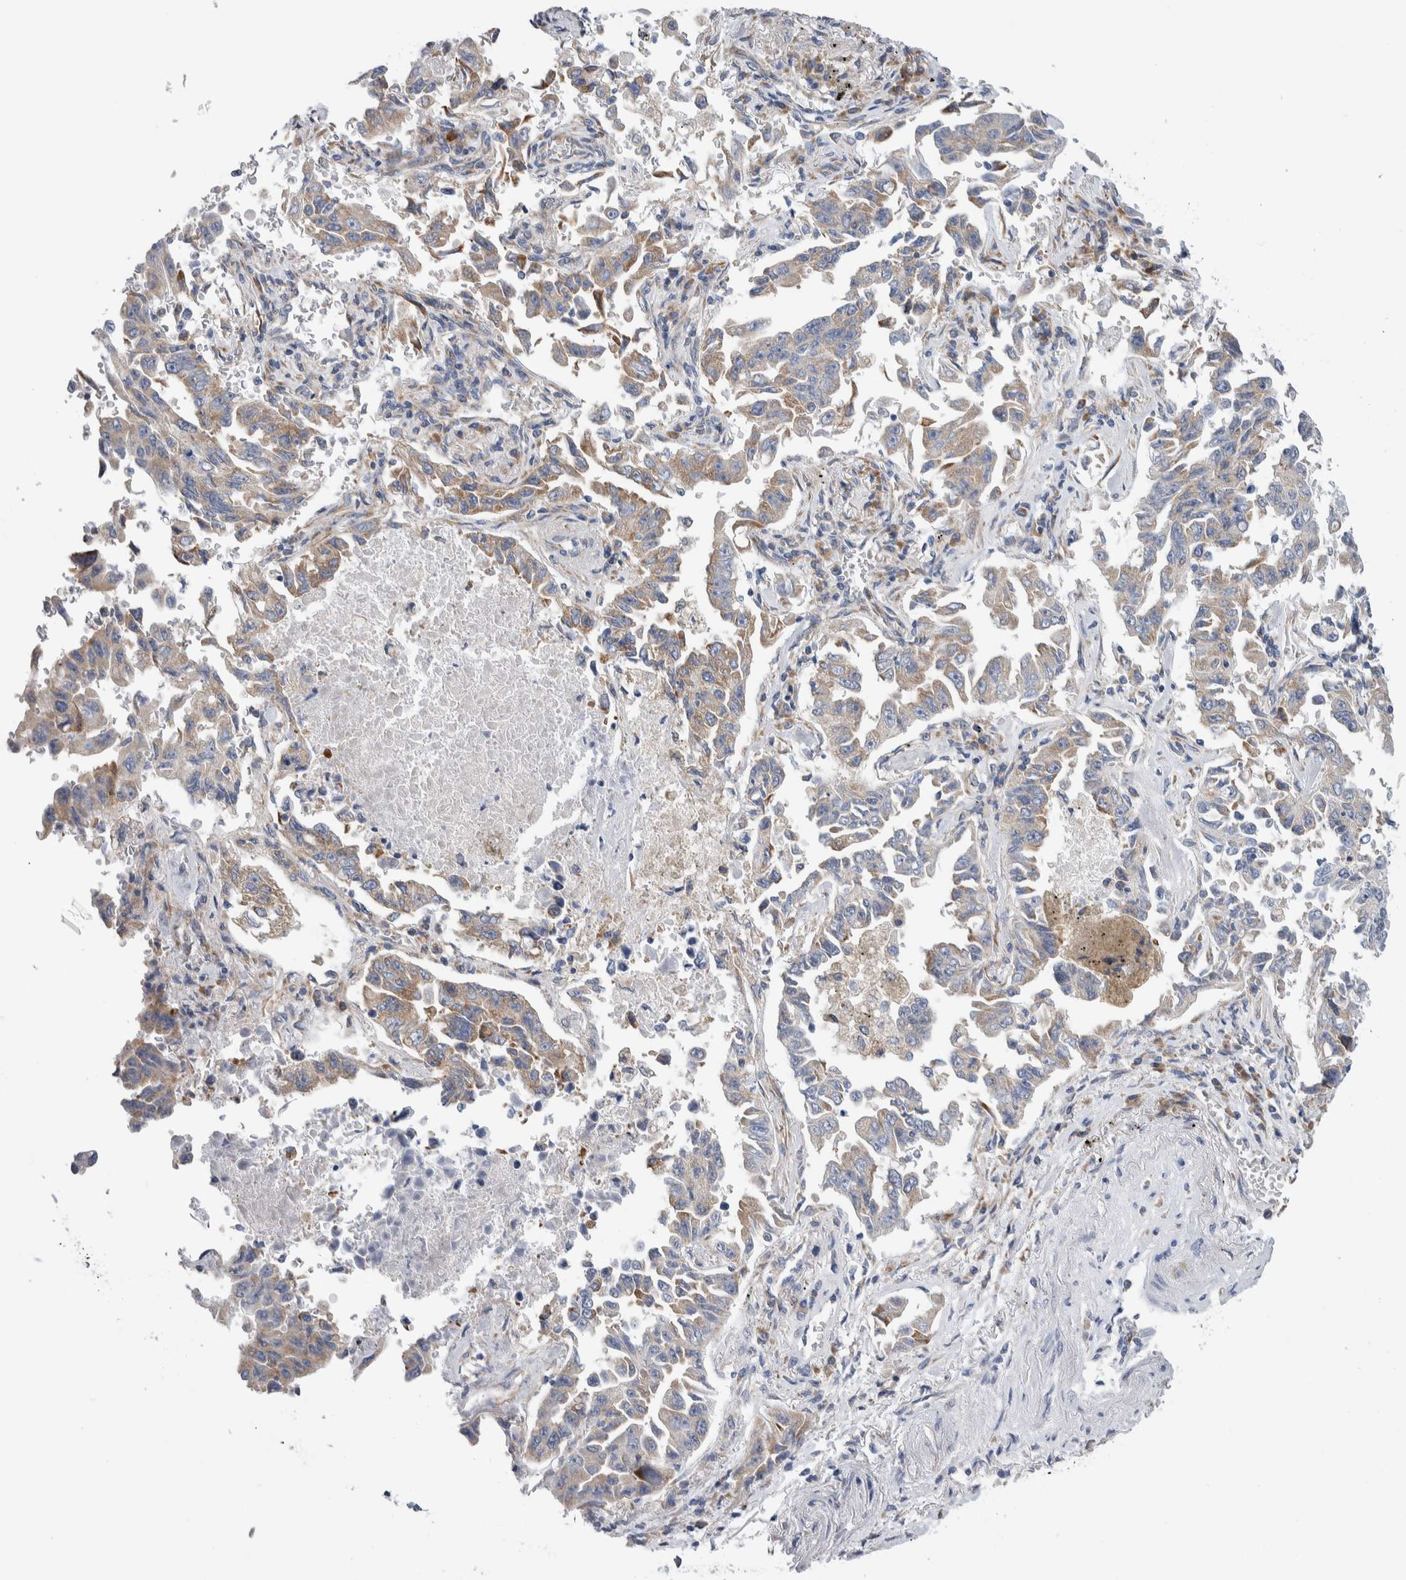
{"staining": {"intensity": "weak", "quantity": ">75%", "location": "cytoplasmic/membranous"}, "tissue": "lung cancer", "cell_type": "Tumor cells", "image_type": "cancer", "snomed": [{"axis": "morphology", "description": "Adenocarcinoma, NOS"}, {"axis": "topography", "description": "Lung"}], "caption": "Immunohistochemistry (IHC) of lung cancer (adenocarcinoma) shows low levels of weak cytoplasmic/membranous staining in approximately >75% of tumor cells. (Stains: DAB in brown, nuclei in blue, Microscopy: brightfield microscopy at high magnification).", "gene": "RACK1", "patient": {"sex": "female", "age": 51}}